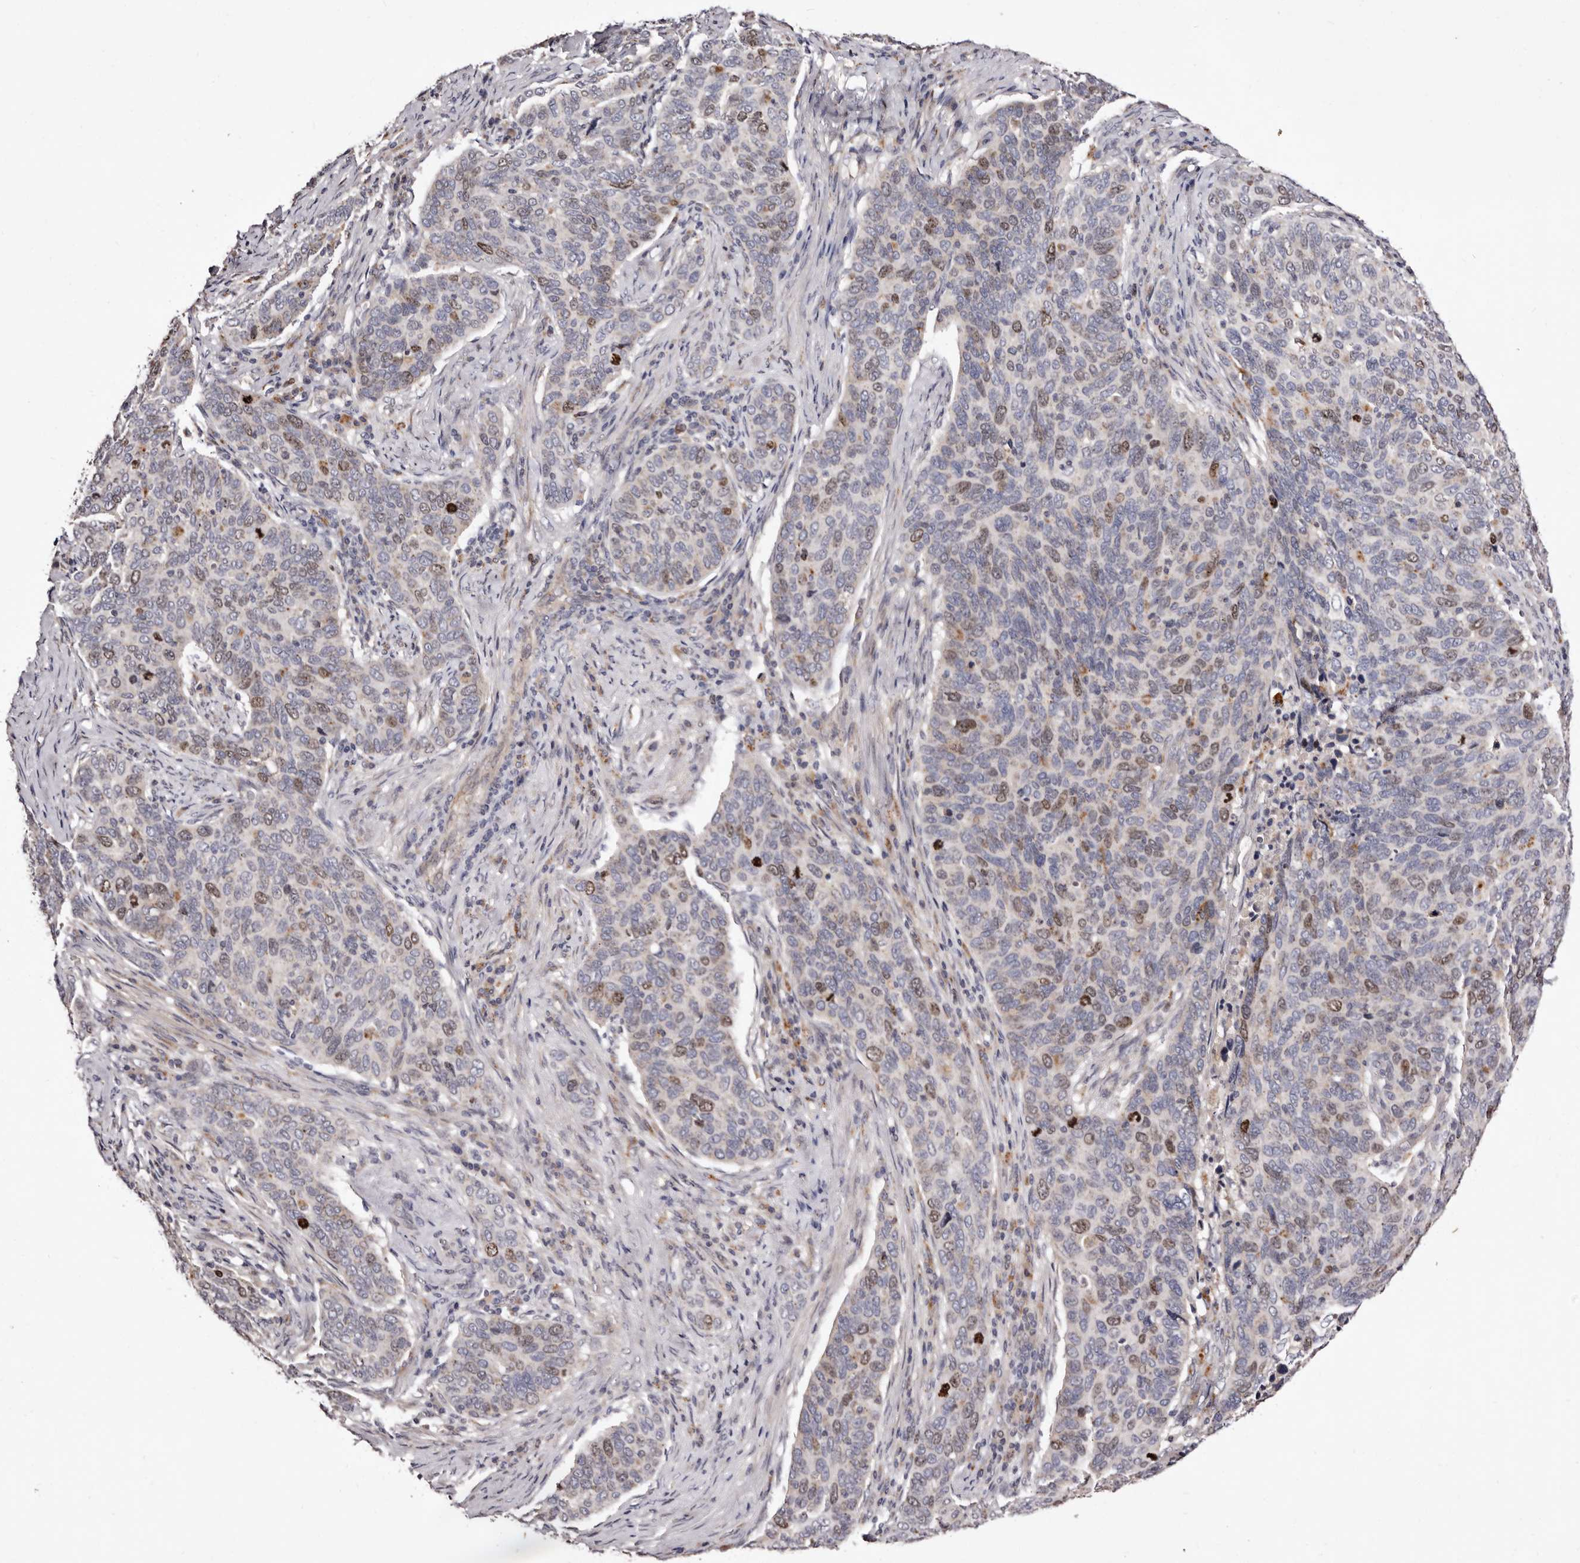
{"staining": {"intensity": "moderate", "quantity": "<25%", "location": "nuclear"}, "tissue": "cervical cancer", "cell_type": "Tumor cells", "image_type": "cancer", "snomed": [{"axis": "morphology", "description": "Squamous cell carcinoma, NOS"}, {"axis": "topography", "description": "Cervix"}], "caption": "Immunohistochemical staining of human cervical squamous cell carcinoma exhibits moderate nuclear protein positivity in about <25% of tumor cells.", "gene": "CDCA8", "patient": {"sex": "female", "age": 60}}